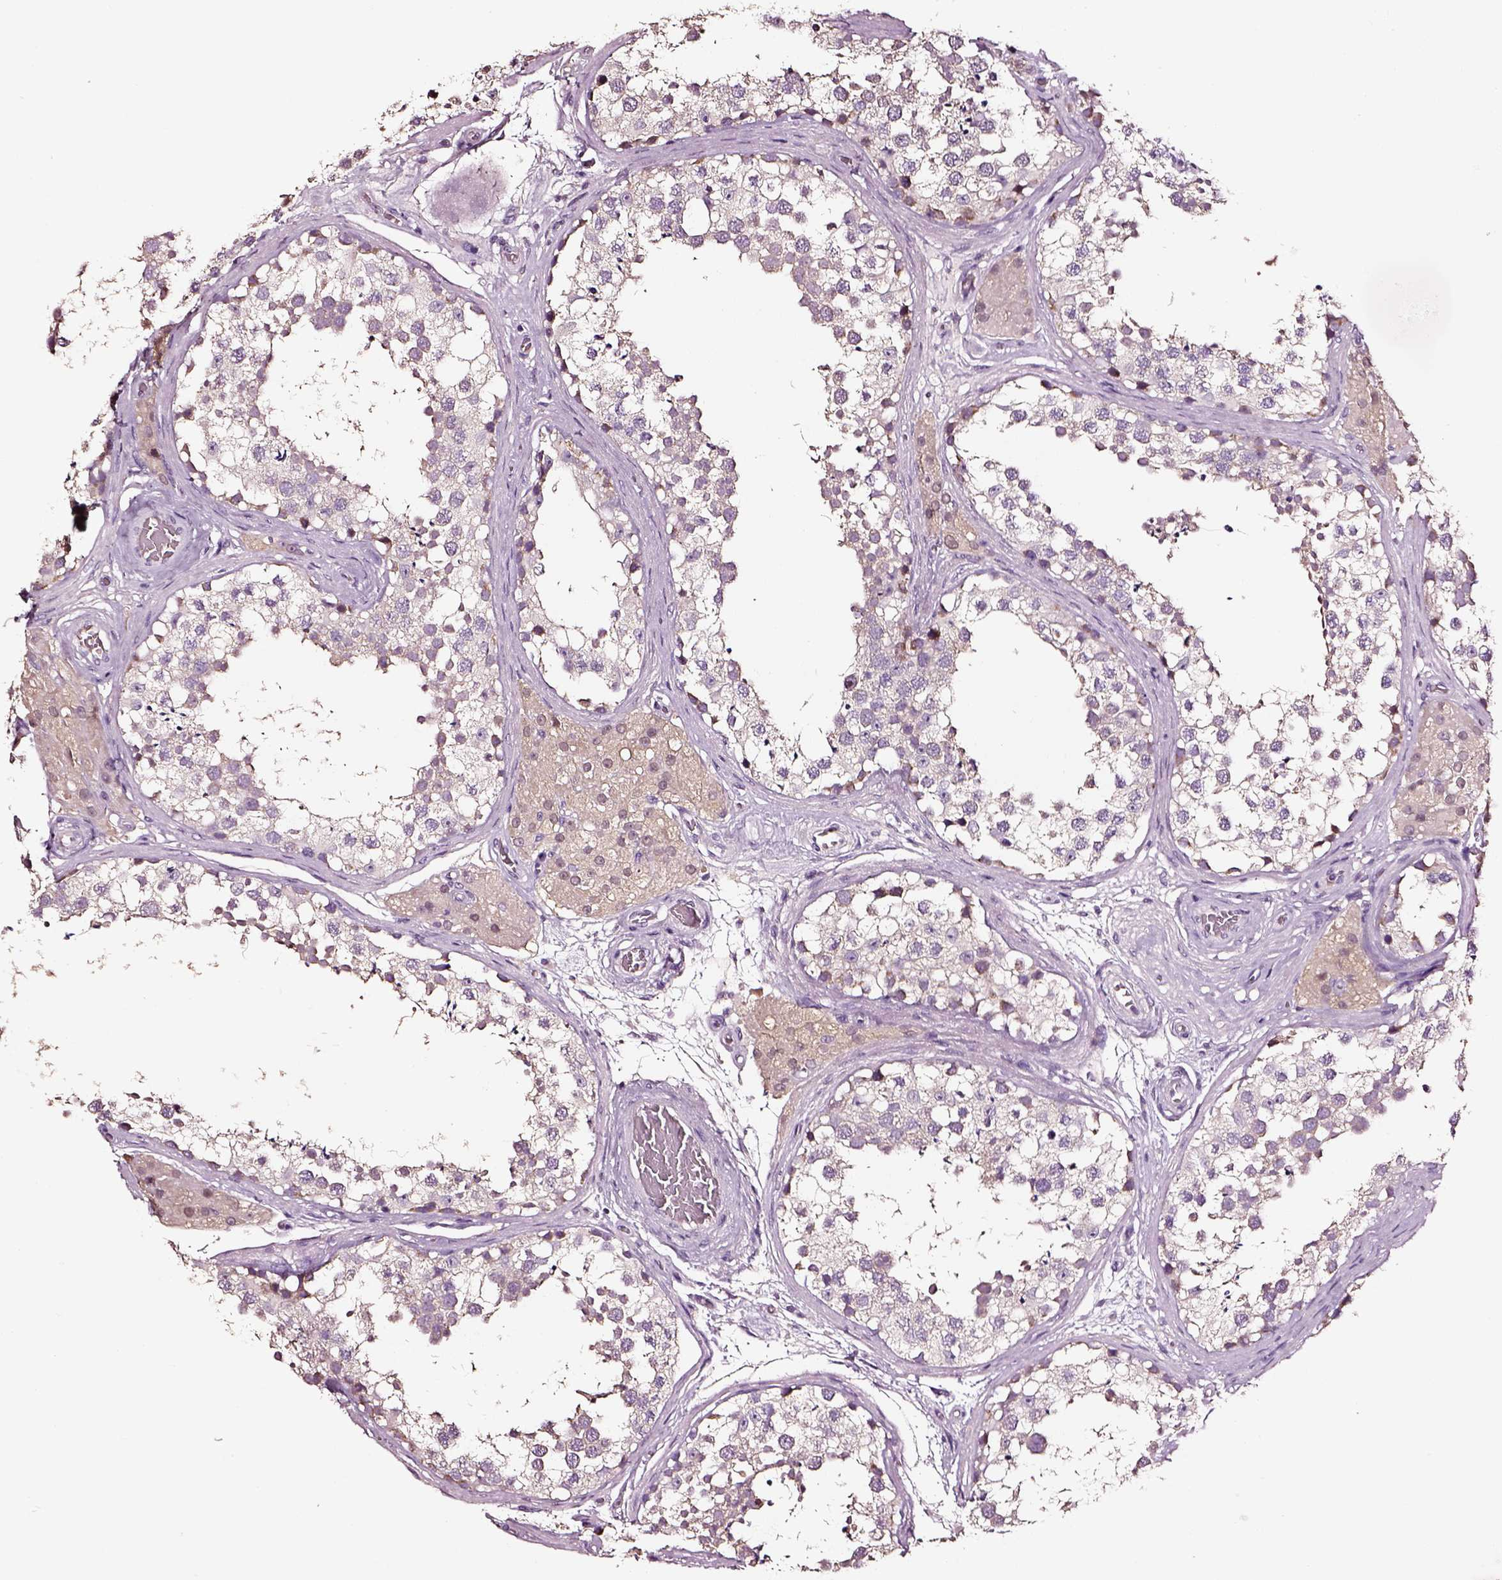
{"staining": {"intensity": "negative", "quantity": "none", "location": "none"}, "tissue": "testis", "cell_type": "Cells in seminiferous ducts", "image_type": "normal", "snomed": [{"axis": "morphology", "description": "Normal tissue, NOS"}, {"axis": "morphology", "description": "Seminoma, NOS"}, {"axis": "topography", "description": "Testis"}], "caption": "DAB immunohistochemical staining of unremarkable human testis demonstrates no significant positivity in cells in seminiferous ducts. Nuclei are stained in blue.", "gene": "AADAT", "patient": {"sex": "male", "age": 65}}